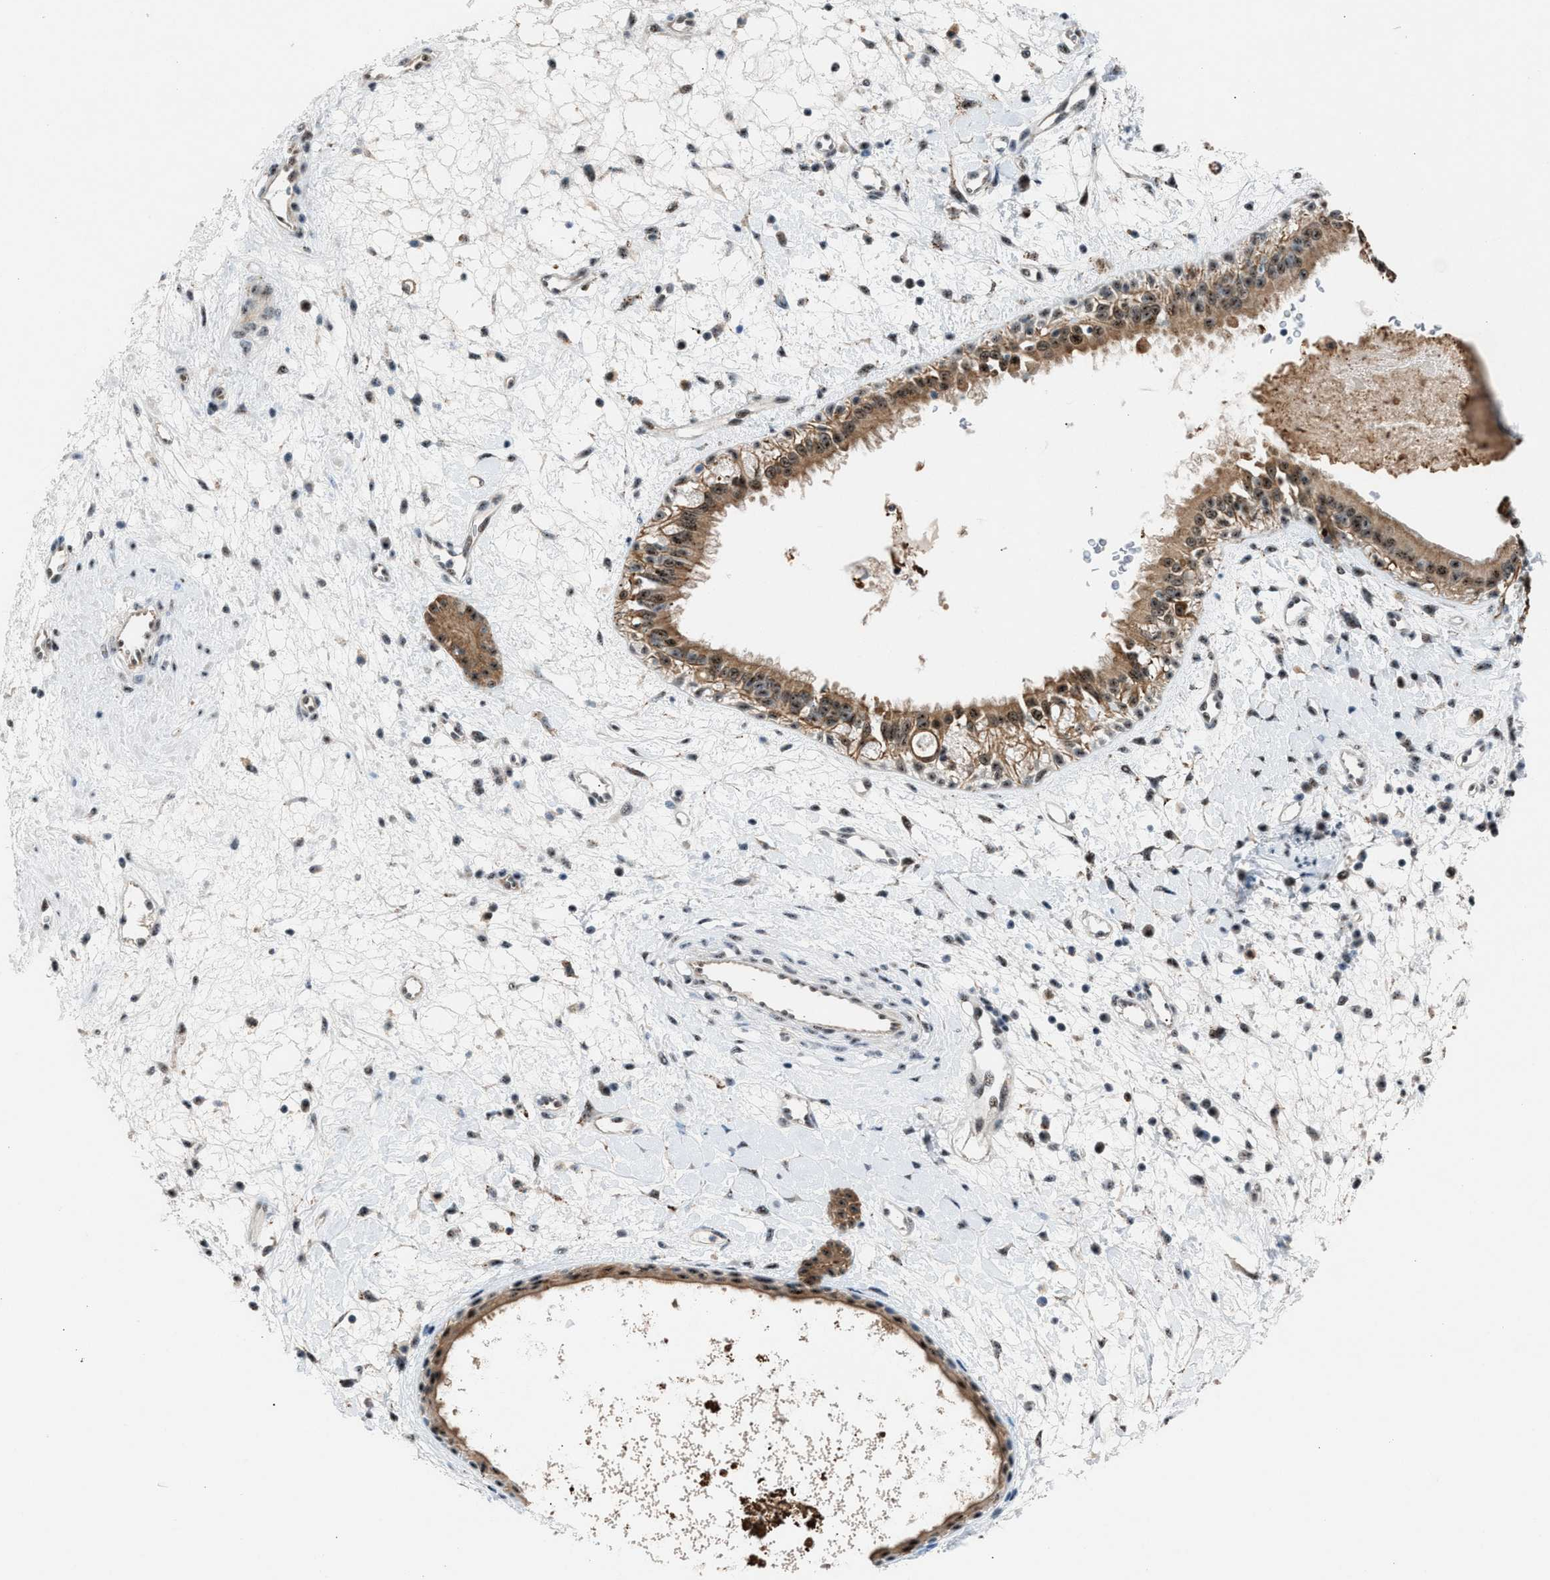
{"staining": {"intensity": "moderate", "quantity": ">75%", "location": "cytoplasmic/membranous,nuclear"}, "tissue": "nasopharynx", "cell_type": "Respiratory epithelial cells", "image_type": "normal", "snomed": [{"axis": "morphology", "description": "Normal tissue, NOS"}, {"axis": "topography", "description": "Nasopharynx"}], "caption": "Nasopharynx was stained to show a protein in brown. There is medium levels of moderate cytoplasmic/membranous,nuclear expression in approximately >75% of respiratory epithelial cells. (Brightfield microscopy of DAB IHC at high magnification).", "gene": "CENPP", "patient": {"sex": "male", "age": 22}}